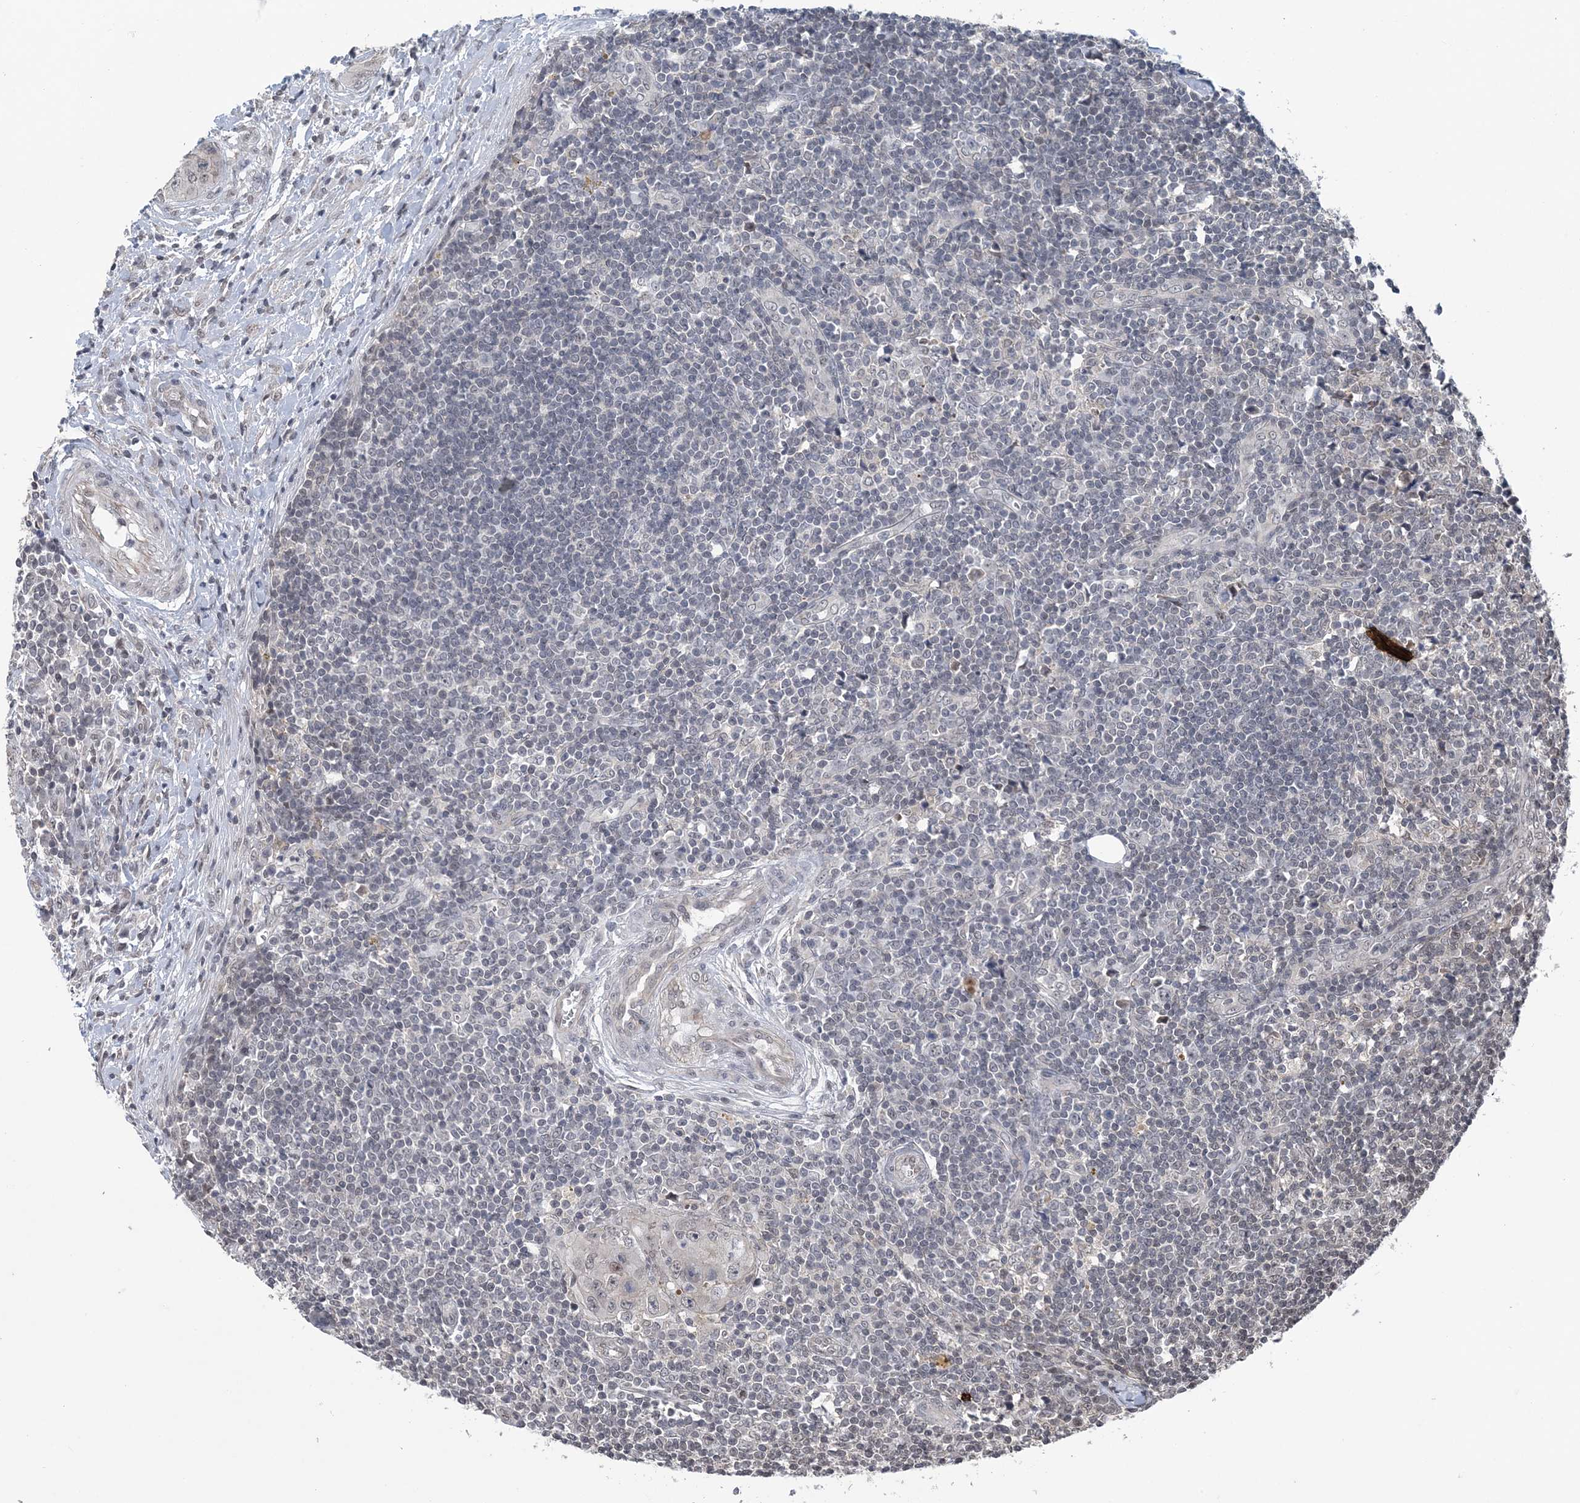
{"staining": {"intensity": "negative", "quantity": "none", "location": "none"}, "tissue": "lymph node", "cell_type": "Non-germinal center cells", "image_type": "normal", "snomed": [{"axis": "morphology", "description": "Normal tissue, NOS"}, {"axis": "morphology", "description": "Squamous cell carcinoma, metastatic, NOS"}, {"axis": "topography", "description": "Lymph node"}], "caption": "Non-germinal center cells show no significant expression in unremarkable lymph node. The staining is performed using DAB (3,3'-diaminobenzidine) brown chromogen with nuclei counter-stained in using hematoxylin.", "gene": "CCDC152", "patient": {"sex": "male", "age": 73}}